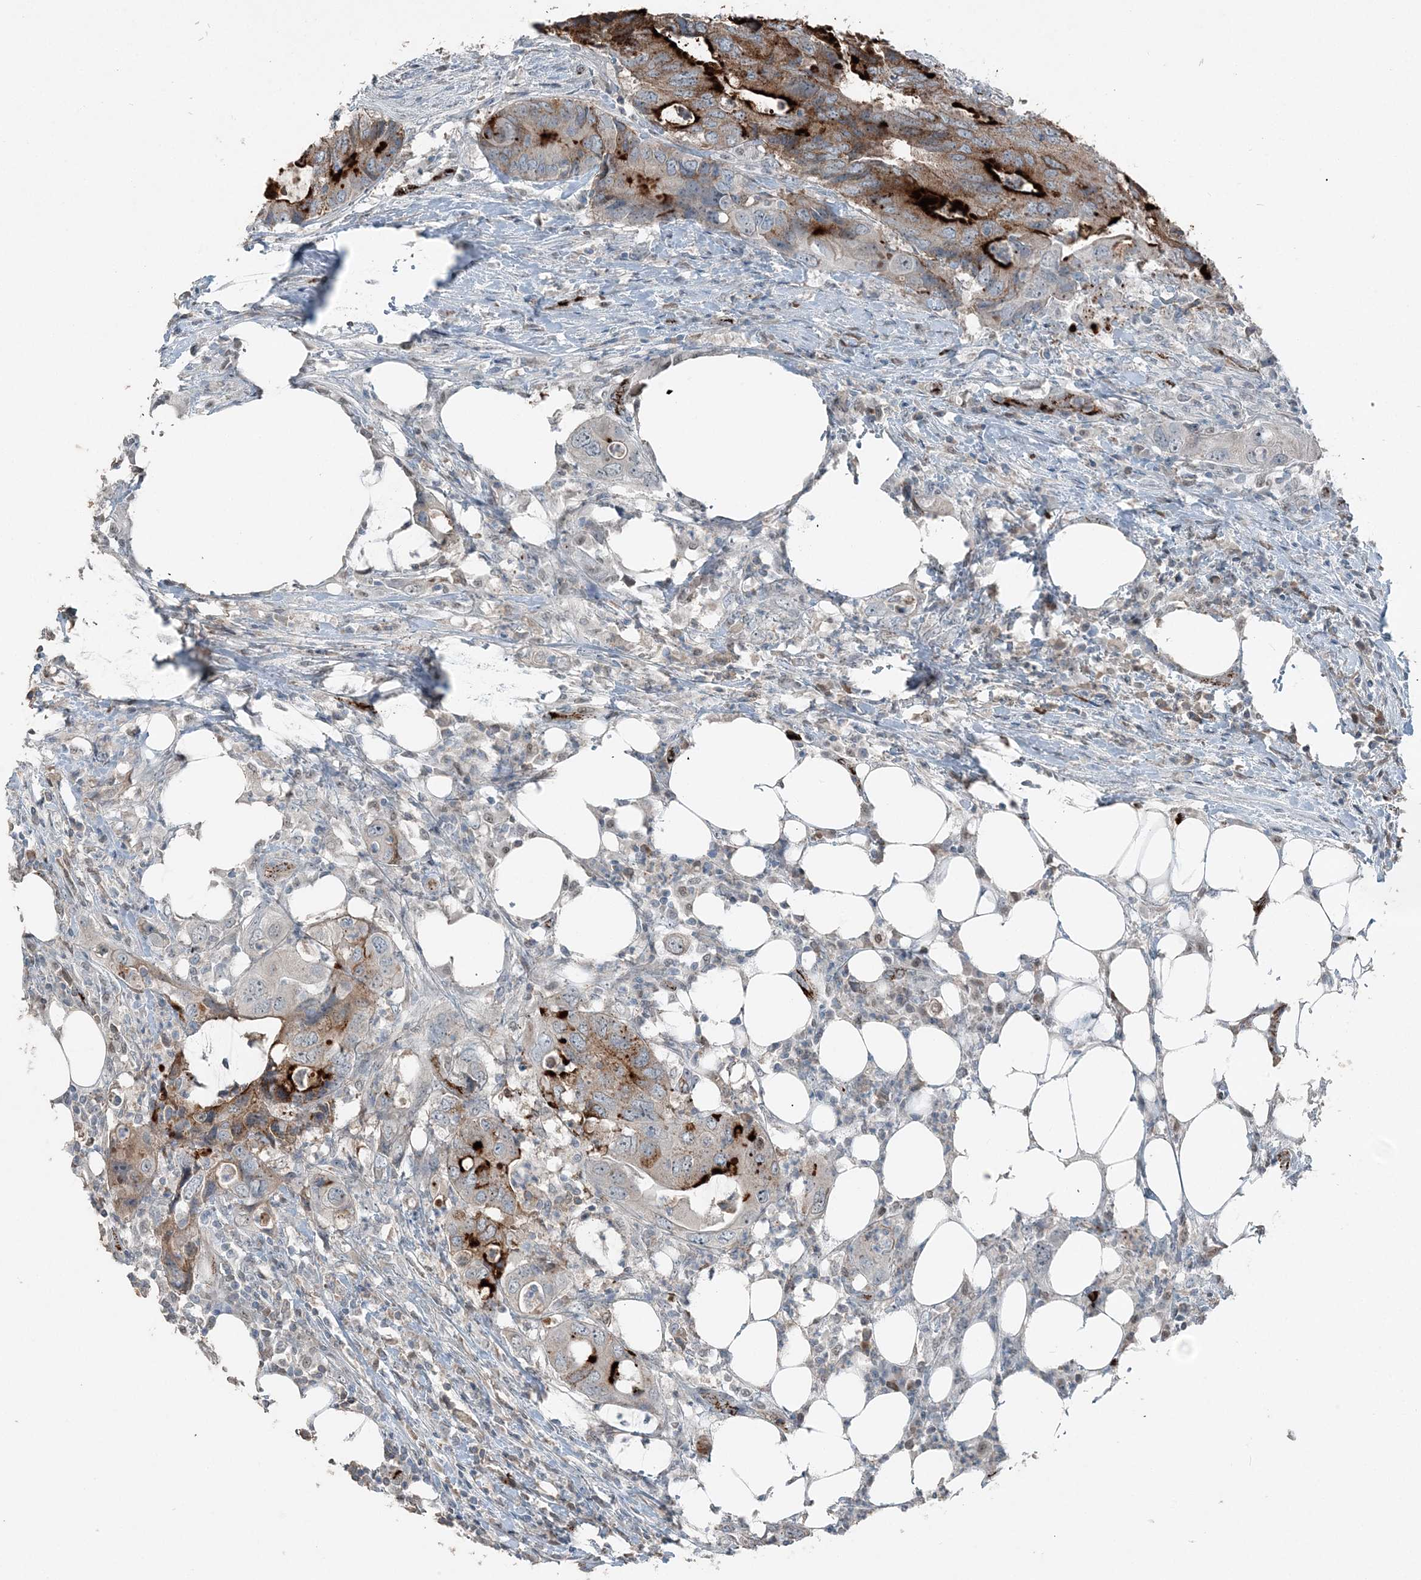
{"staining": {"intensity": "strong", "quantity": "25%-75%", "location": "cytoplasmic/membranous"}, "tissue": "colorectal cancer", "cell_type": "Tumor cells", "image_type": "cancer", "snomed": [{"axis": "morphology", "description": "Adenocarcinoma, NOS"}, {"axis": "topography", "description": "Colon"}], "caption": "Immunohistochemical staining of human adenocarcinoma (colorectal) shows high levels of strong cytoplasmic/membranous protein positivity in approximately 25%-75% of tumor cells.", "gene": "ELOVL7", "patient": {"sex": "male", "age": 71}}